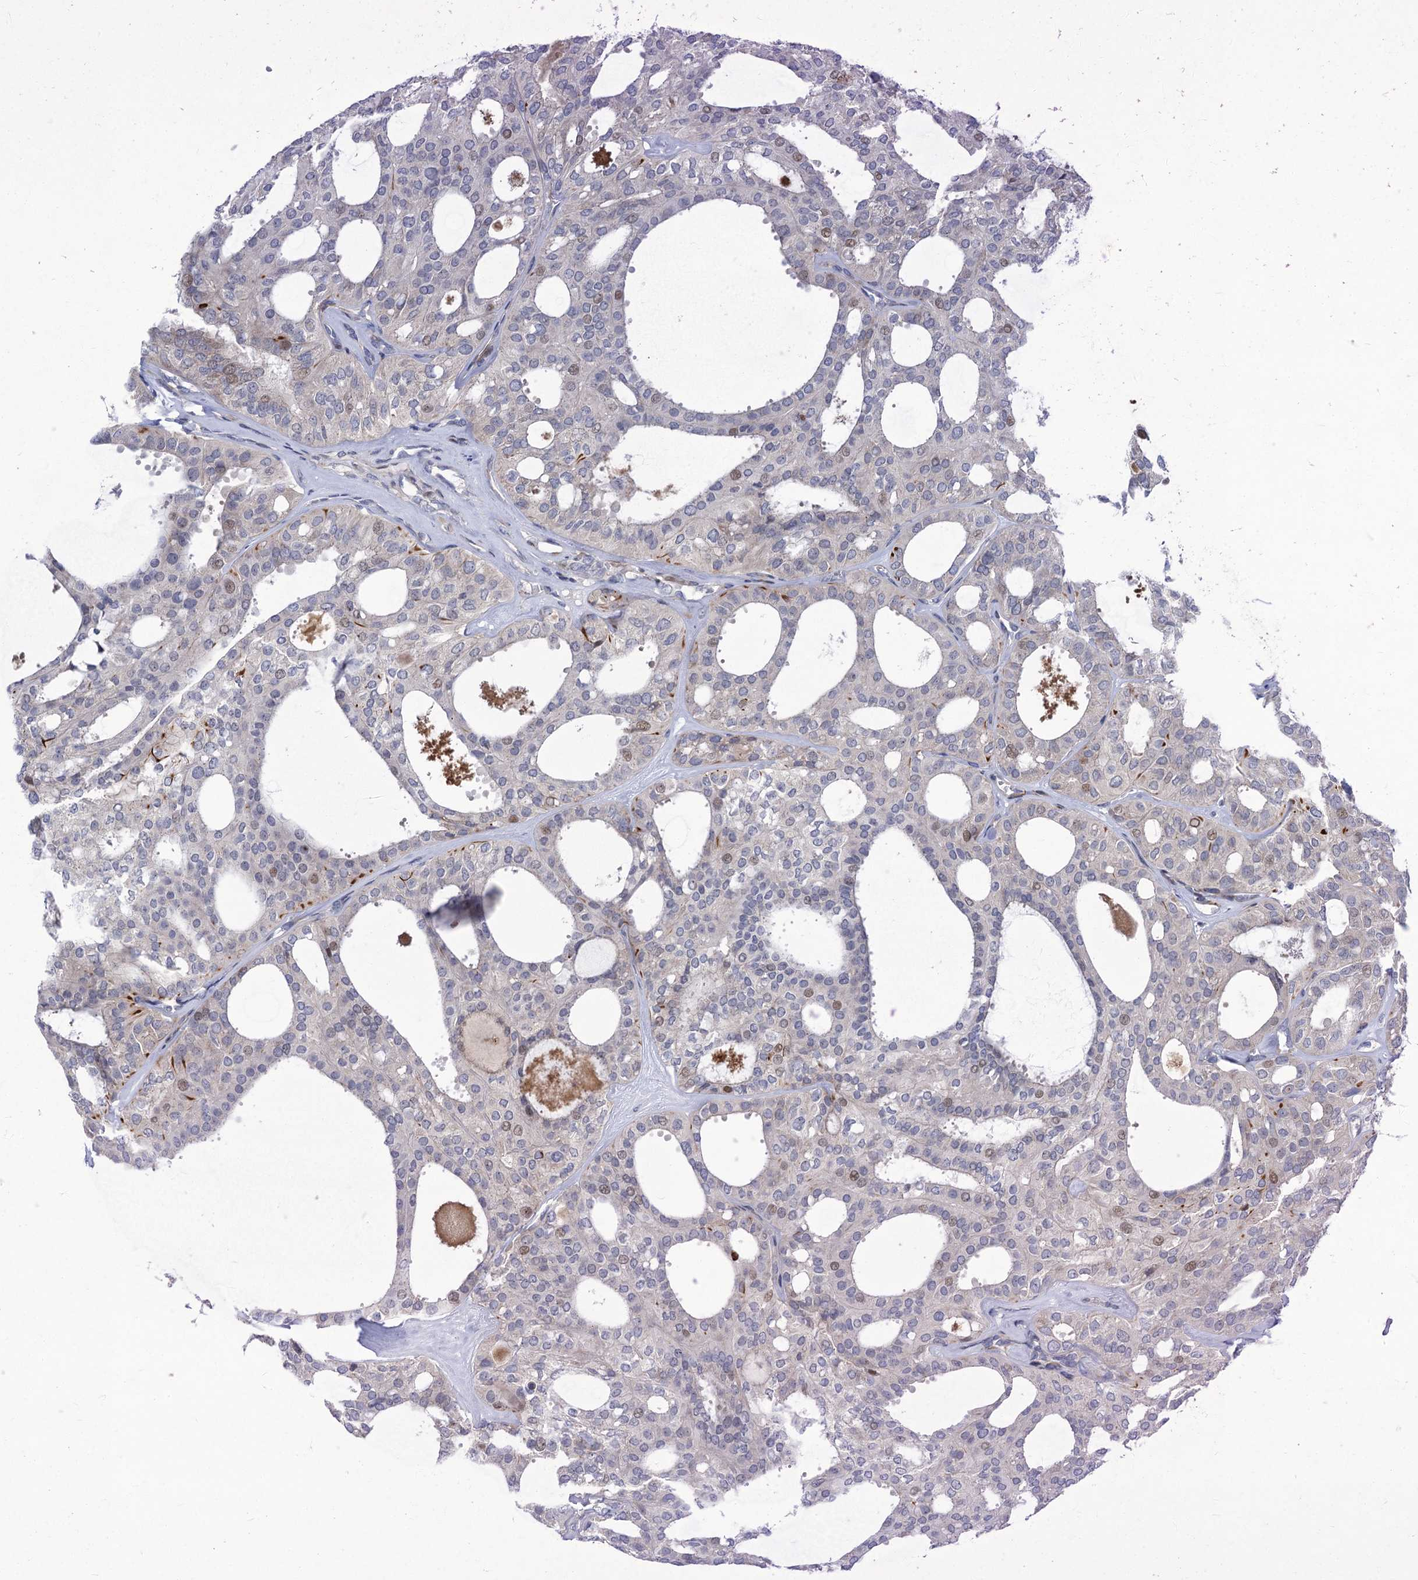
{"staining": {"intensity": "weak", "quantity": "<25%", "location": "nuclear"}, "tissue": "thyroid cancer", "cell_type": "Tumor cells", "image_type": "cancer", "snomed": [{"axis": "morphology", "description": "Follicular adenoma carcinoma, NOS"}, {"axis": "topography", "description": "Thyroid gland"}], "caption": "Thyroid follicular adenoma carcinoma was stained to show a protein in brown. There is no significant positivity in tumor cells.", "gene": "QPCTL", "patient": {"sex": "male", "age": 75}}